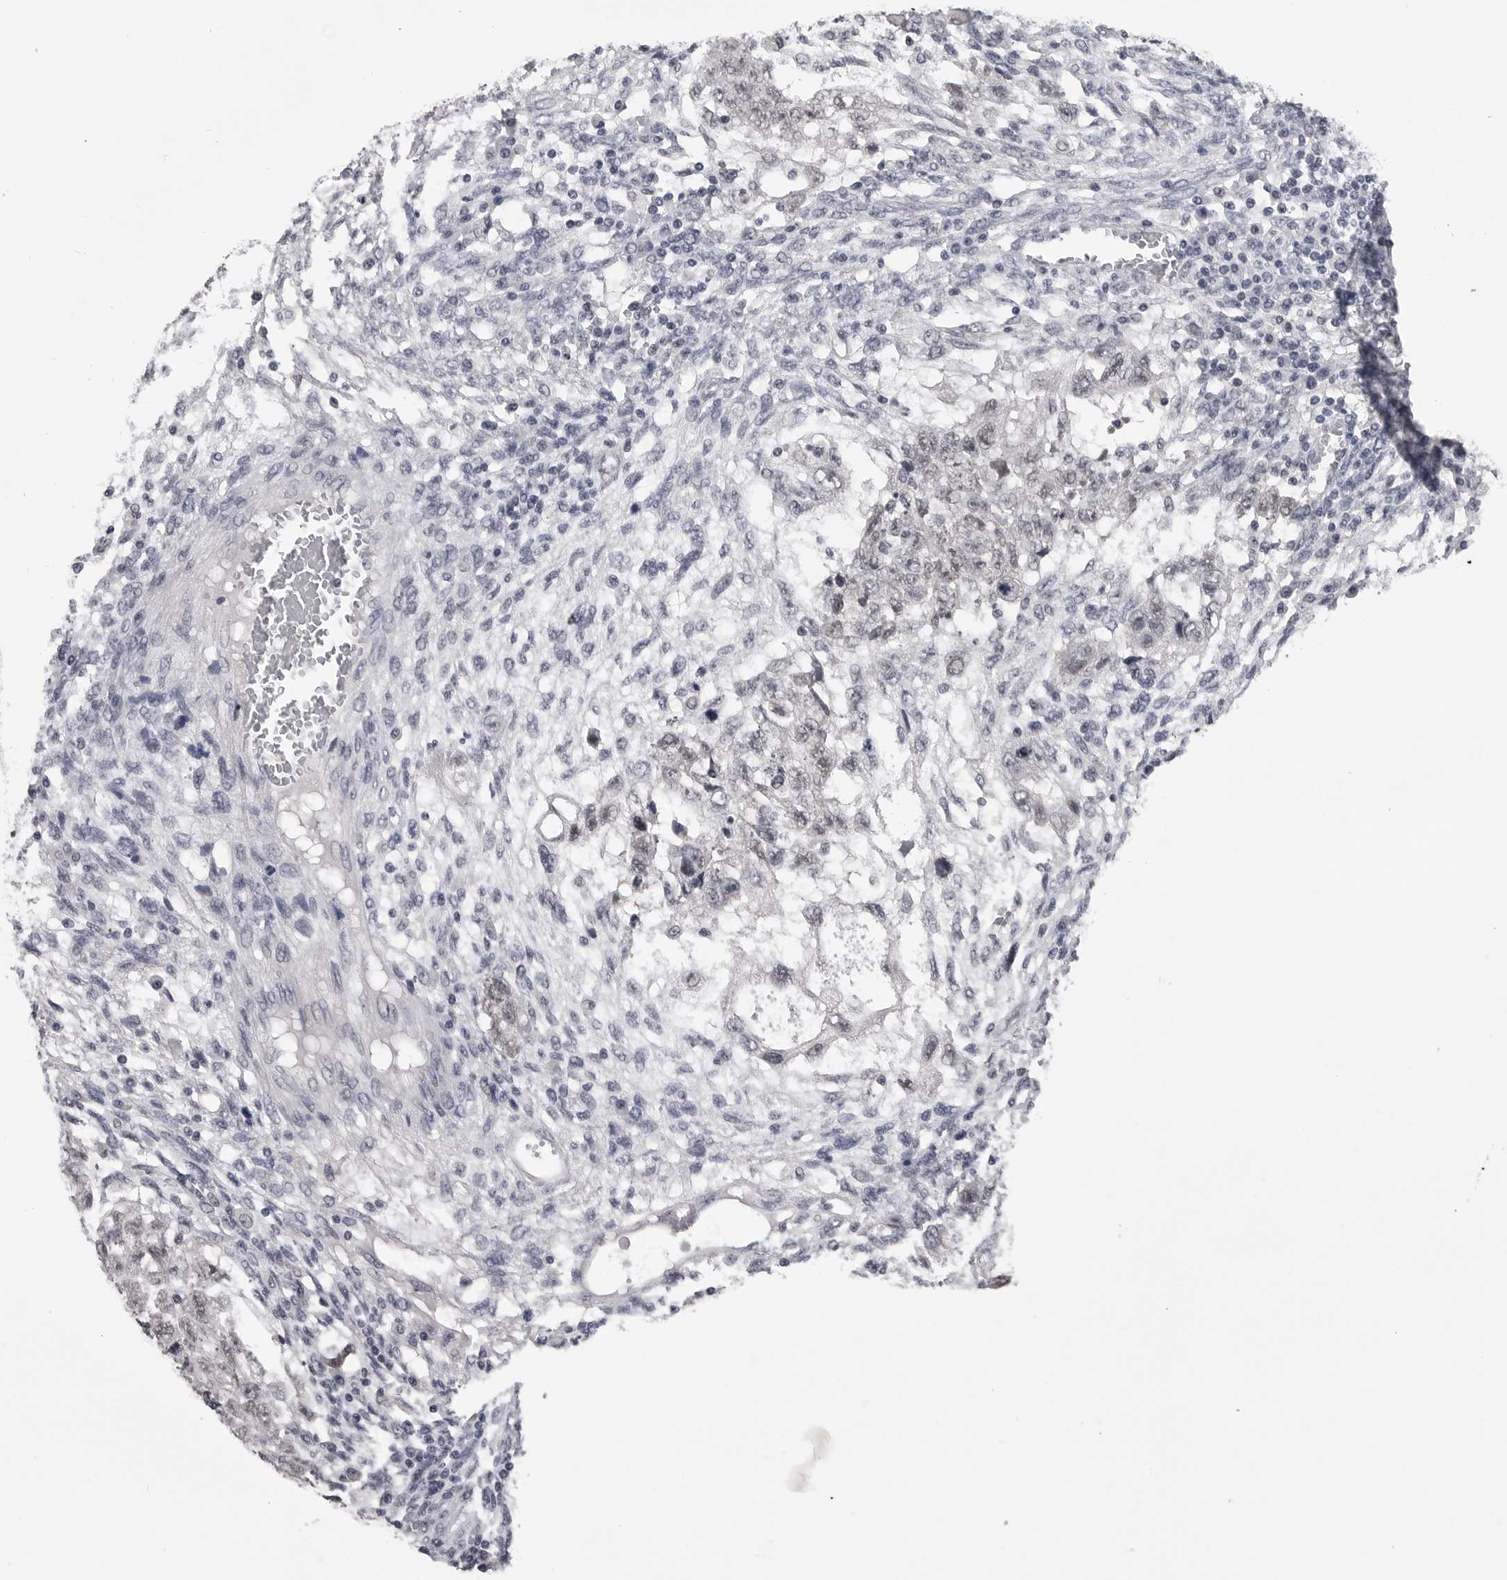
{"staining": {"intensity": "weak", "quantity": ">75%", "location": "nuclear"}, "tissue": "testis cancer", "cell_type": "Tumor cells", "image_type": "cancer", "snomed": [{"axis": "morphology", "description": "Normal tissue, NOS"}, {"axis": "morphology", "description": "Carcinoma, Embryonal, NOS"}, {"axis": "topography", "description": "Testis"}], "caption": "Embryonal carcinoma (testis) stained for a protein (brown) shows weak nuclear positive positivity in about >75% of tumor cells.", "gene": "DLG2", "patient": {"sex": "male", "age": 36}}